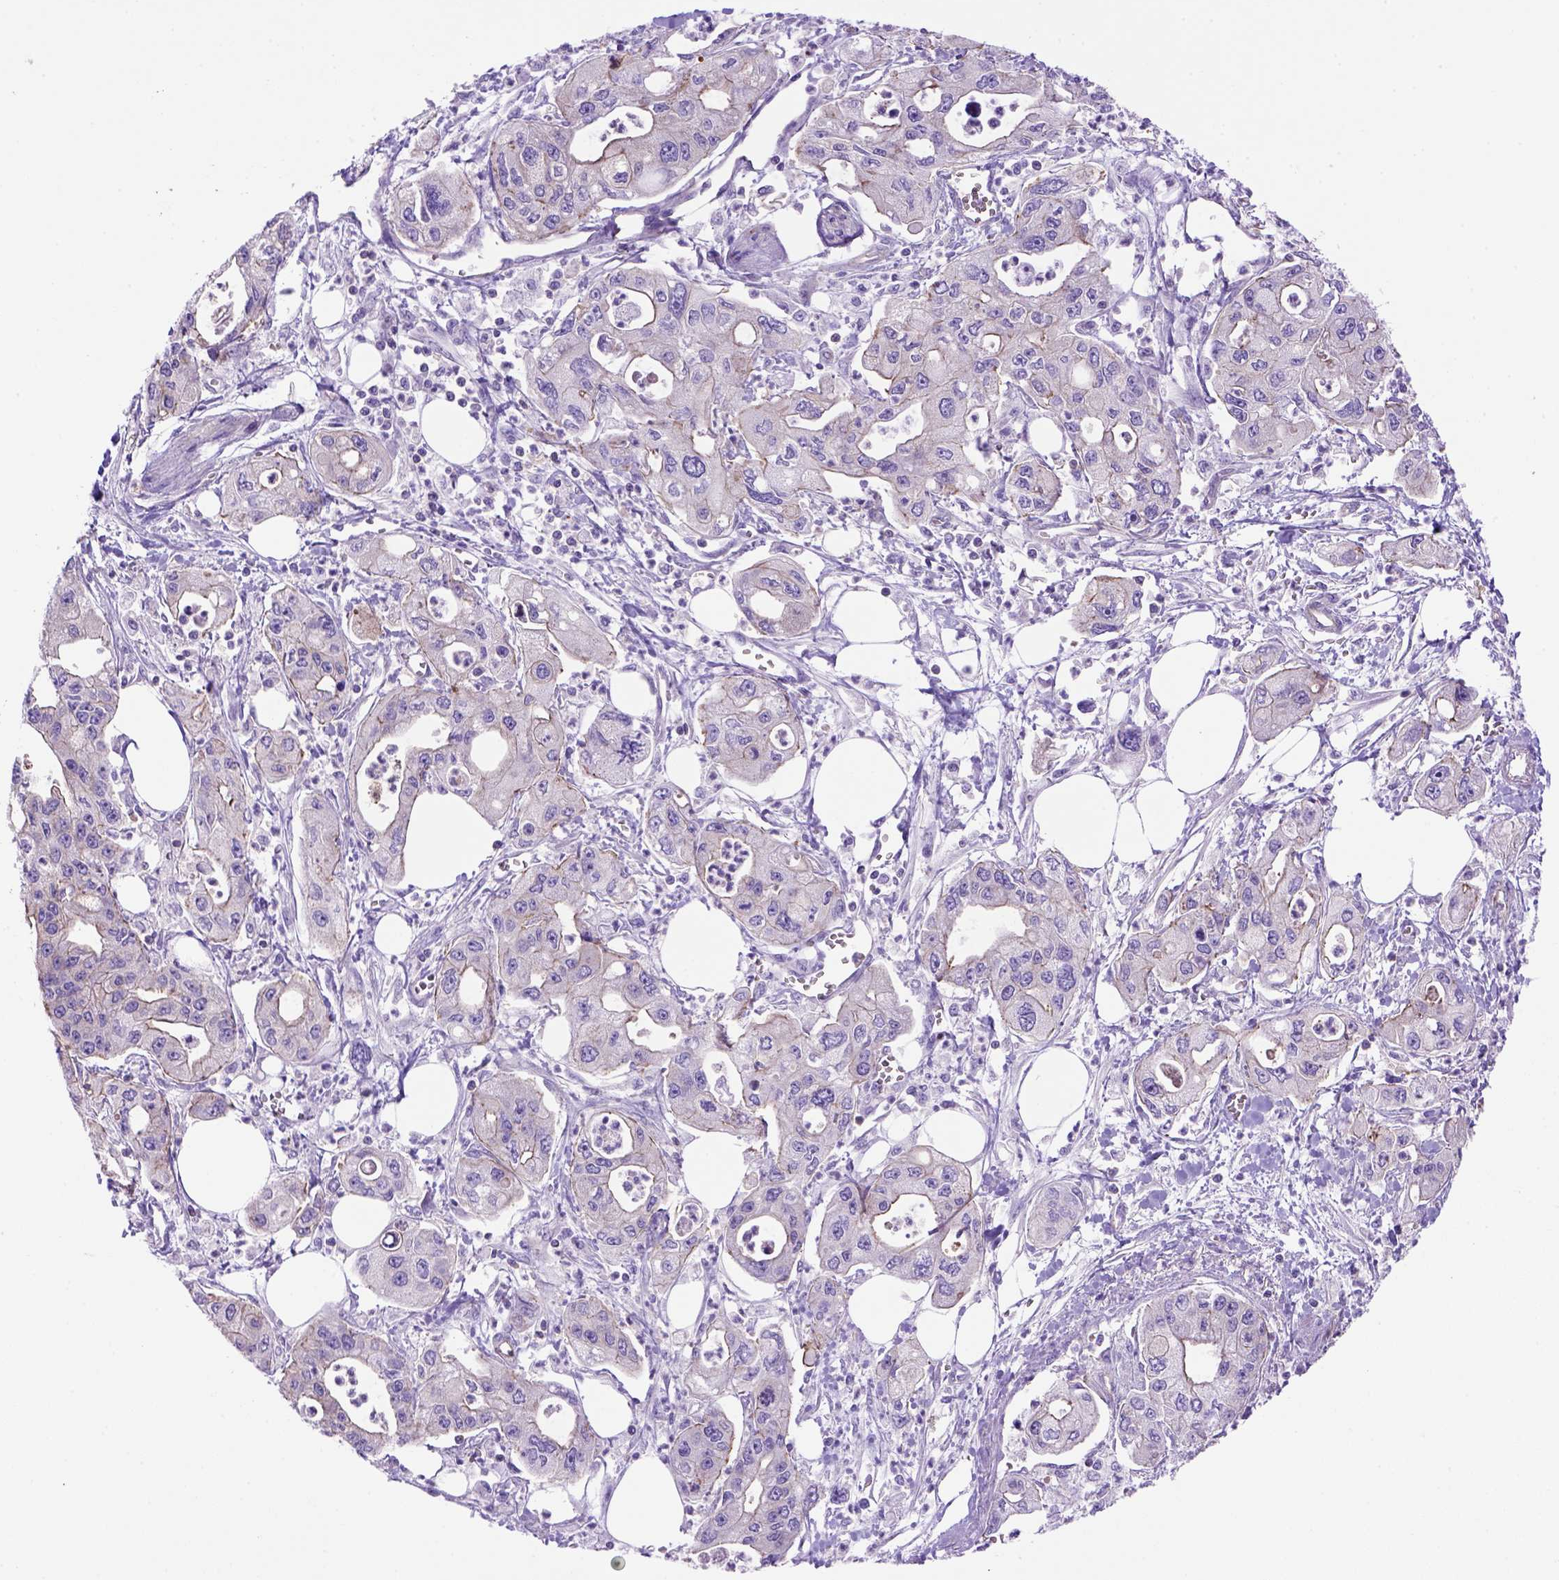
{"staining": {"intensity": "moderate", "quantity": ">75%", "location": "cytoplasmic/membranous"}, "tissue": "pancreatic cancer", "cell_type": "Tumor cells", "image_type": "cancer", "snomed": [{"axis": "morphology", "description": "Adenocarcinoma, NOS"}, {"axis": "topography", "description": "Pancreas"}], "caption": "Approximately >75% of tumor cells in pancreatic cancer (adenocarcinoma) demonstrate moderate cytoplasmic/membranous protein positivity as visualized by brown immunohistochemical staining.", "gene": "PEX12", "patient": {"sex": "male", "age": 70}}